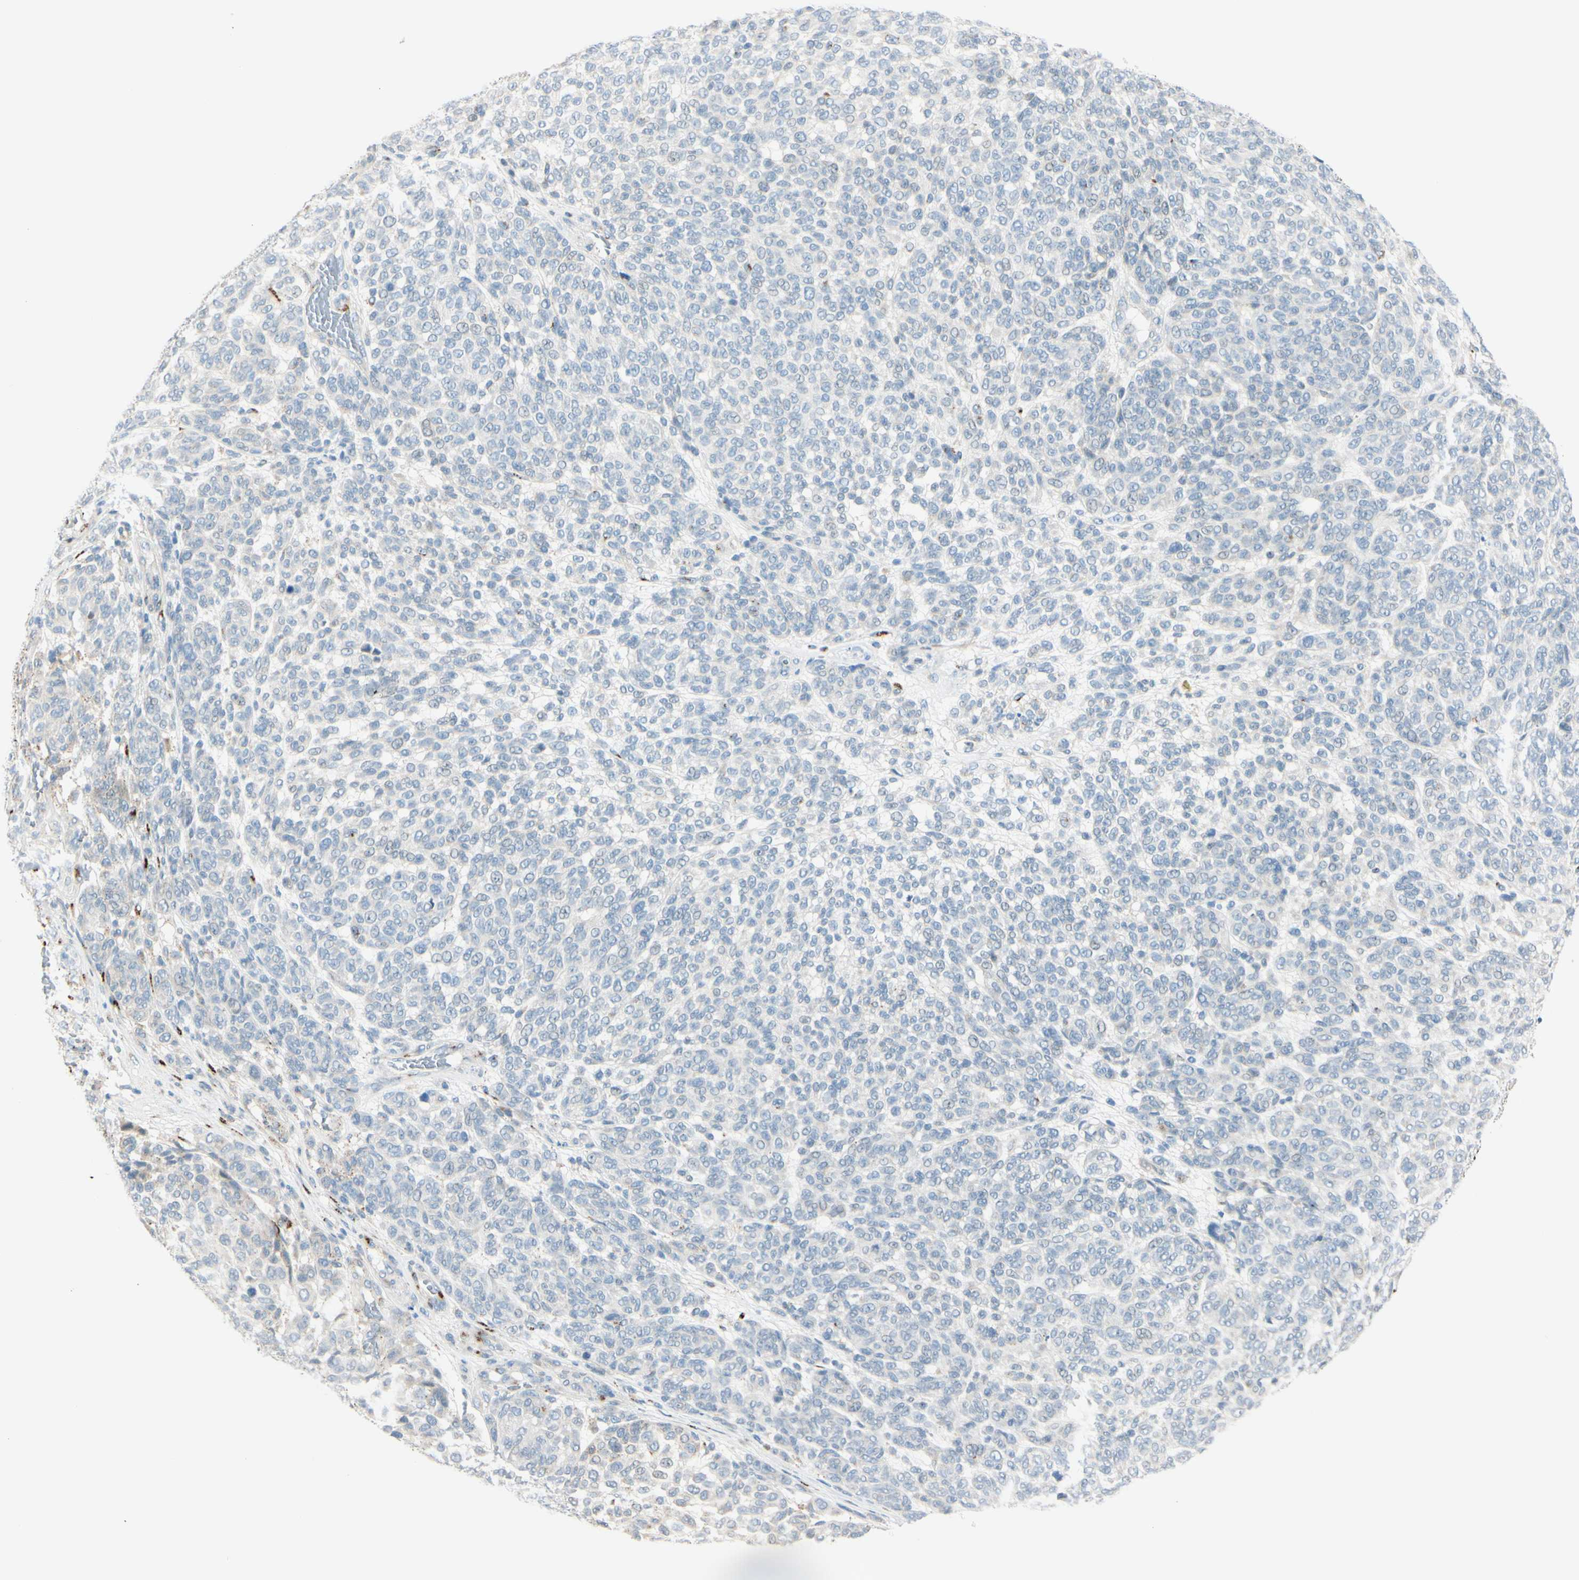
{"staining": {"intensity": "weak", "quantity": "<25%", "location": "cytoplasmic/membranous"}, "tissue": "melanoma", "cell_type": "Tumor cells", "image_type": "cancer", "snomed": [{"axis": "morphology", "description": "Malignant melanoma, NOS"}, {"axis": "topography", "description": "Skin"}], "caption": "There is no significant positivity in tumor cells of melanoma.", "gene": "GALNT5", "patient": {"sex": "male", "age": 59}}